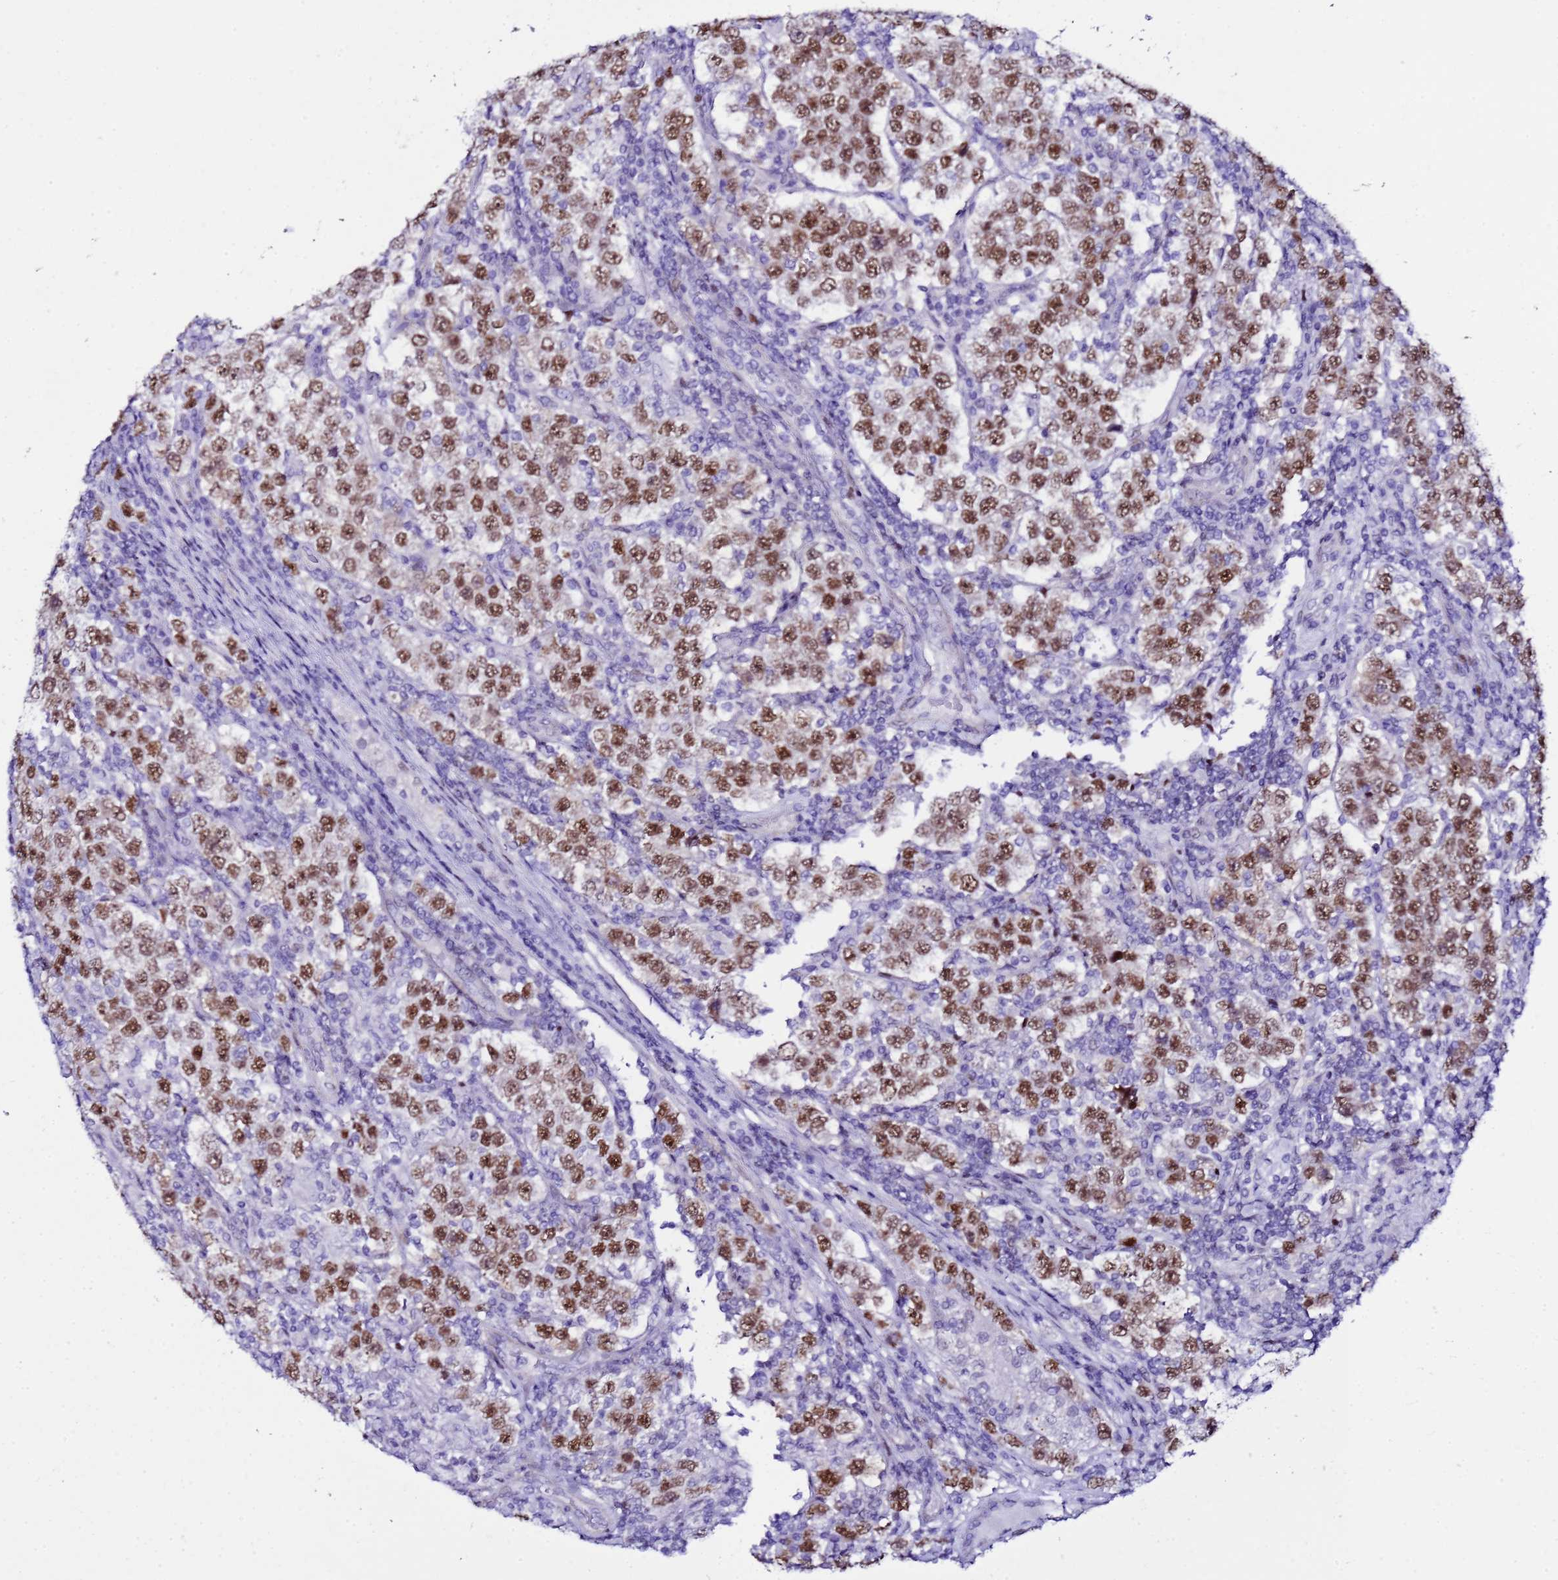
{"staining": {"intensity": "moderate", "quantity": ">75%", "location": "nuclear"}, "tissue": "testis cancer", "cell_type": "Tumor cells", "image_type": "cancer", "snomed": [{"axis": "morphology", "description": "Normal tissue, NOS"}, {"axis": "morphology", "description": "Urothelial carcinoma, High grade"}, {"axis": "morphology", "description": "Seminoma, NOS"}, {"axis": "morphology", "description": "Carcinoma, Embryonal, NOS"}, {"axis": "topography", "description": "Urinary bladder"}, {"axis": "topography", "description": "Testis"}], "caption": "Approximately >75% of tumor cells in human testis cancer (high-grade urothelial carcinoma) reveal moderate nuclear protein expression as visualized by brown immunohistochemical staining.", "gene": "BCL7A", "patient": {"sex": "male", "age": 41}}